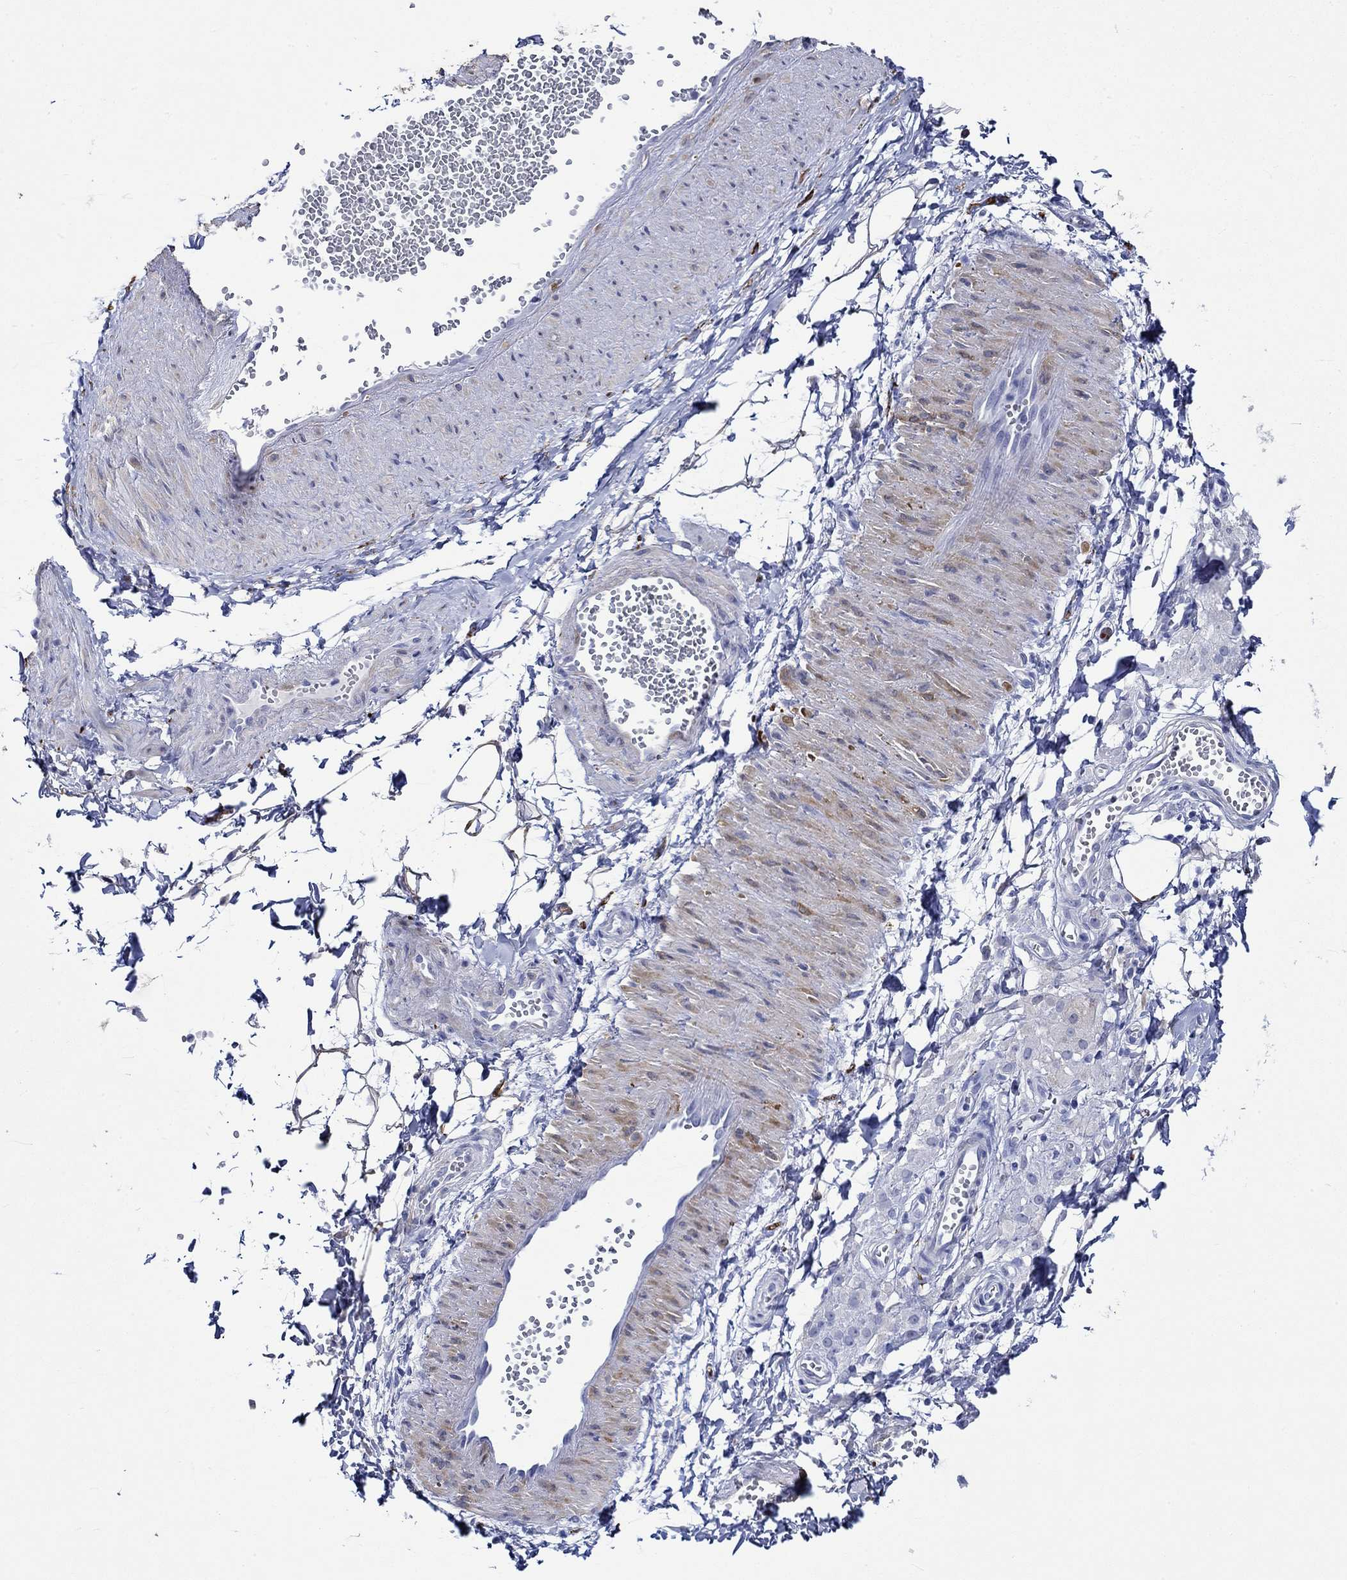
{"staining": {"intensity": "moderate", "quantity": ">75%", "location": "cytoplasmic/membranous"}, "tissue": "adipose tissue", "cell_type": "Adipocytes", "image_type": "normal", "snomed": [{"axis": "morphology", "description": "Normal tissue, NOS"}, {"axis": "topography", "description": "Smooth muscle"}, {"axis": "topography", "description": "Peripheral nerve tissue"}], "caption": "Immunohistochemical staining of benign human adipose tissue shows >75% levels of moderate cytoplasmic/membranous protein expression in about >75% of adipocytes.", "gene": "CRYAB", "patient": {"sex": "male", "age": 22}}